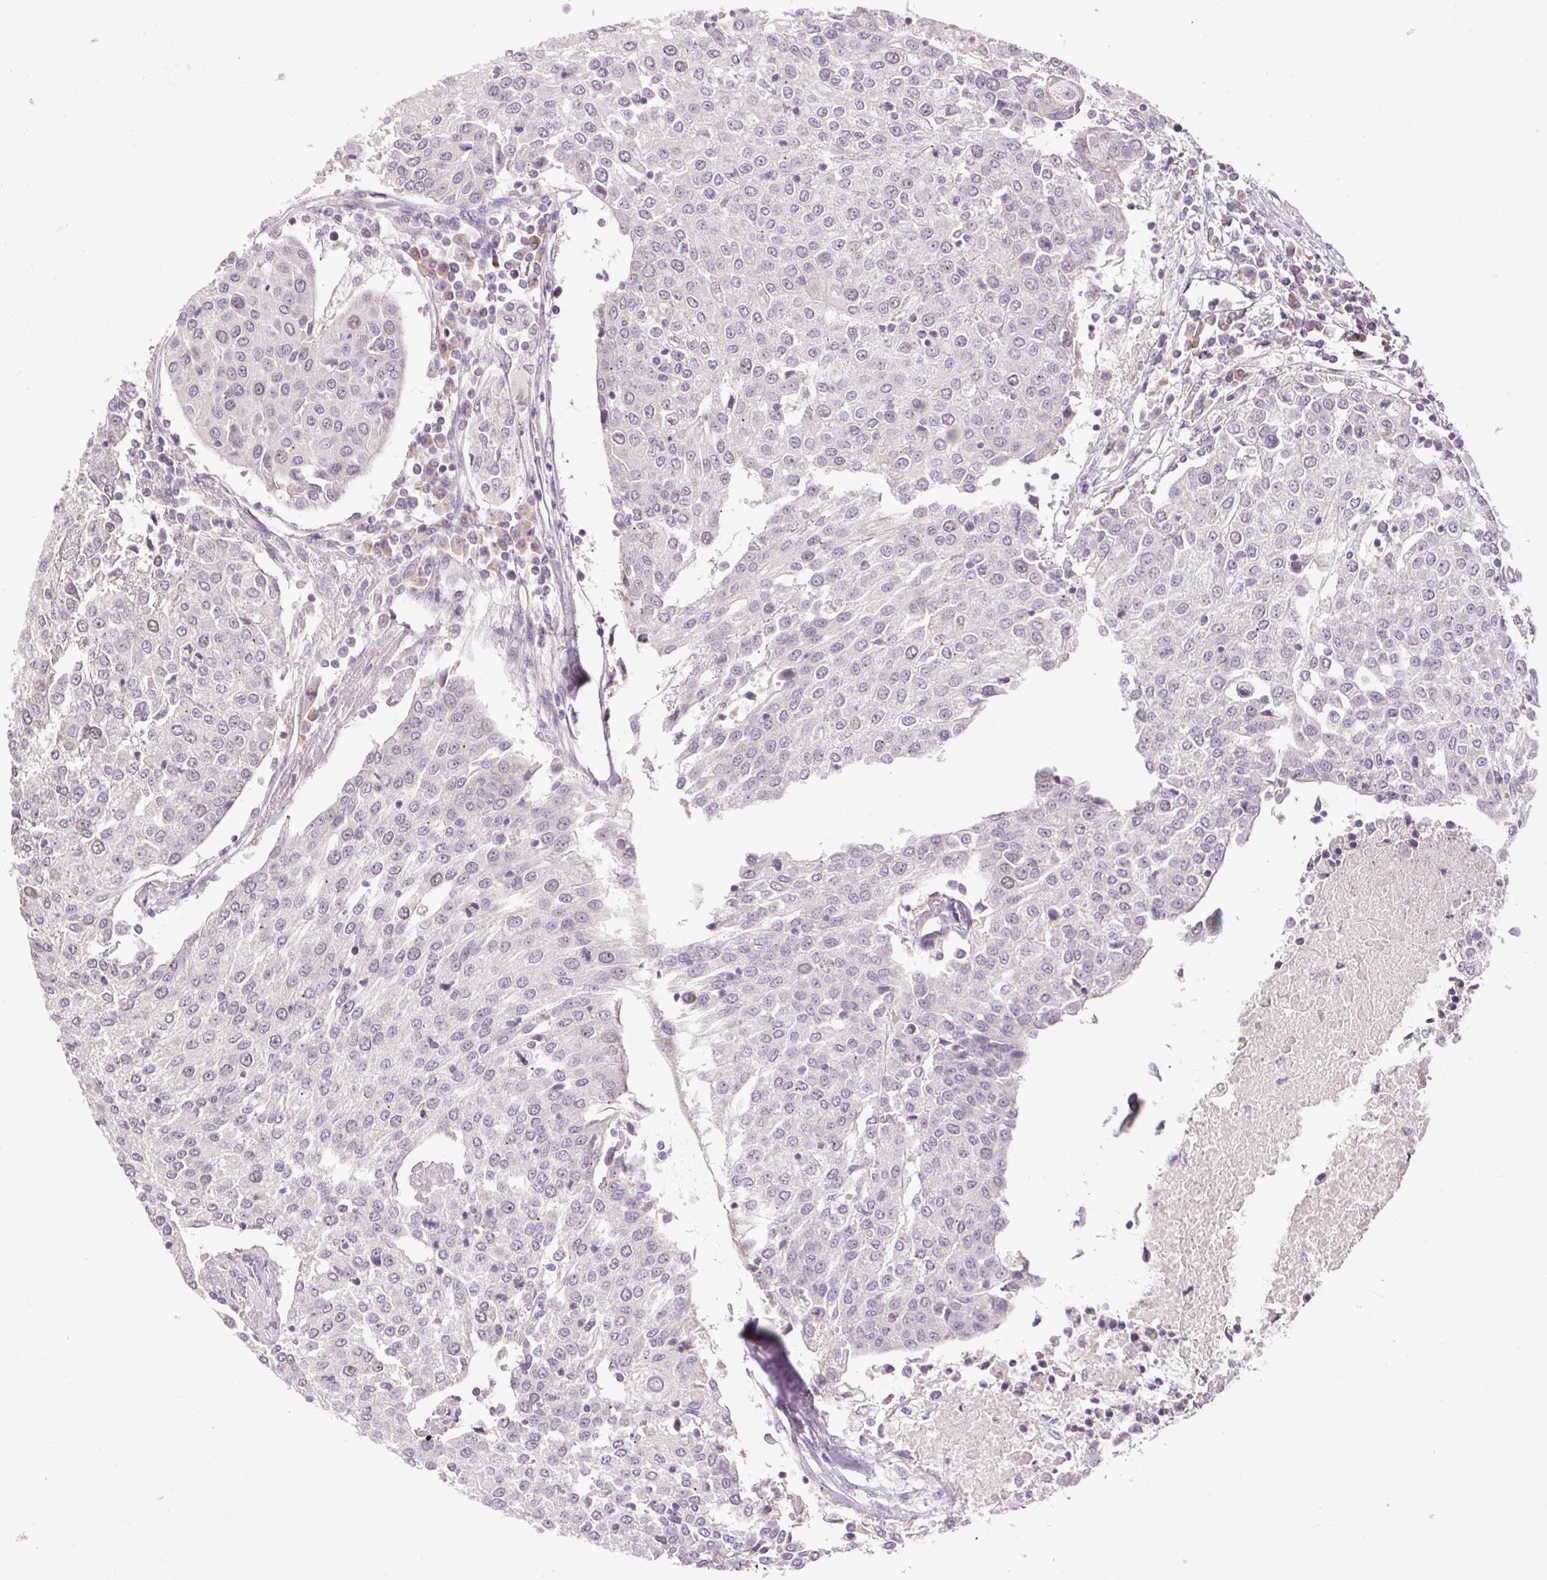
{"staining": {"intensity": "weak", "quantity": "<25%", "location": "nuclear"}, "tissue": "urothelial cancer", "cell_type": "Tumor cells", "image_type": "cancer", "snomed": [{"axis": "morphology", "description": "Urothelial carcinoma, High grade"}, {"axis": "topography", "description": "Urinary bladder"}], "caption": "An immunohistochemistry (IHC) photomicrograph of high-grade urothelial carcinoma is shown. There is no staining in tumor cells of high-grade urothelial carcinoma.", "gene": "RACGAP1", "patient": {"sex": "female", "age": 85}}